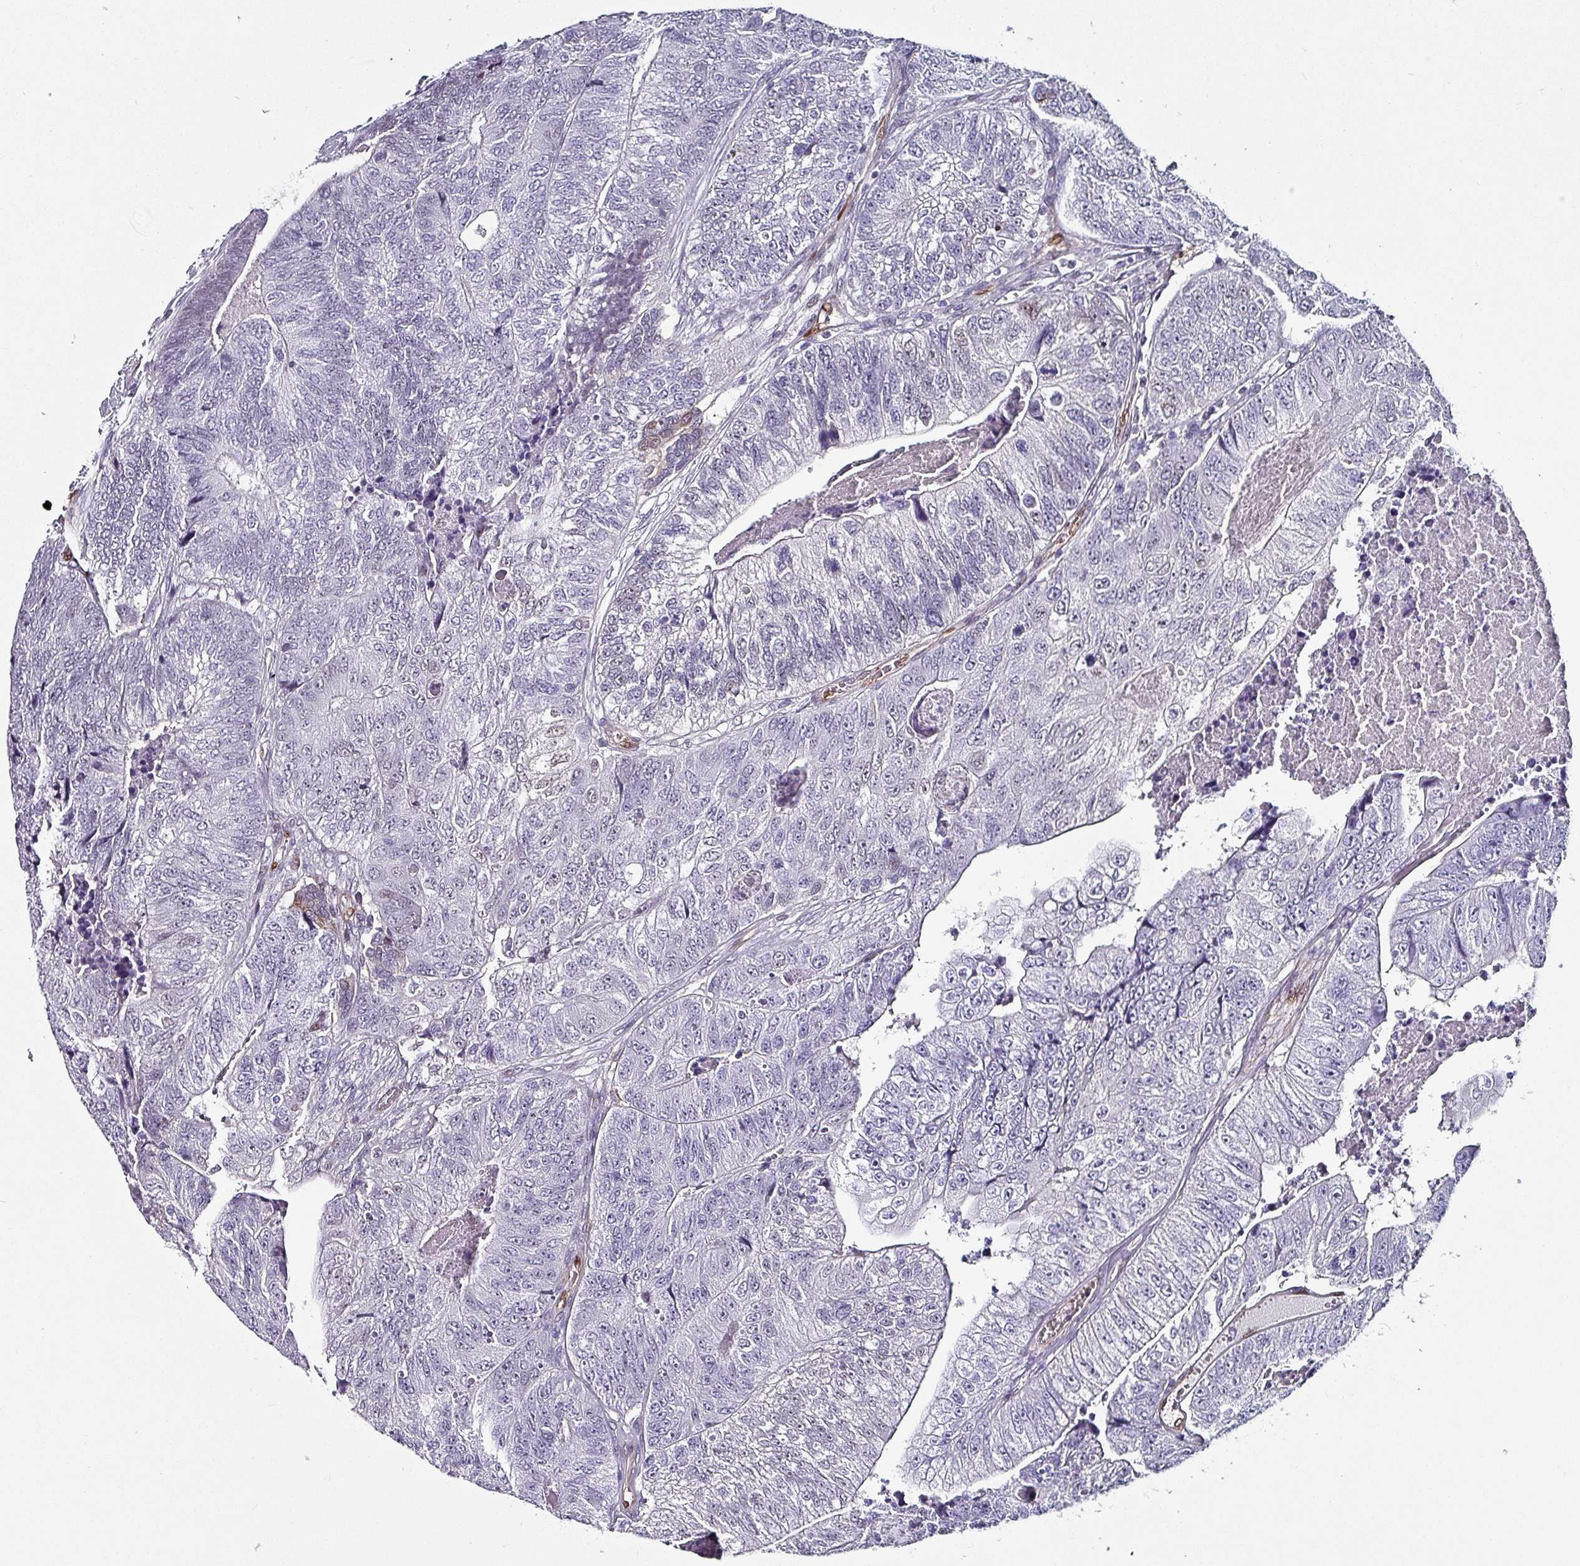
{"staining": {"intensity": "negative", "quantity": "none", "location": "none"}, "tissue": "colorectal cancer", "cell_type": "Tumor cells", "image_type": "cancer", "snomed": [{"axis": "morphology", "description": "Adenocarcinoma, NOS"}, {"axis": "topography", "description": "Colon"}], "caption": "An IHC micrograph of colorectal adenocarcinoma is shown. There is no staining in tumor cells of colorectal adenocarcinoma.", "gene": "ZNF816-ZNF321P", "patient": {"sex": "female", "age": 67}}